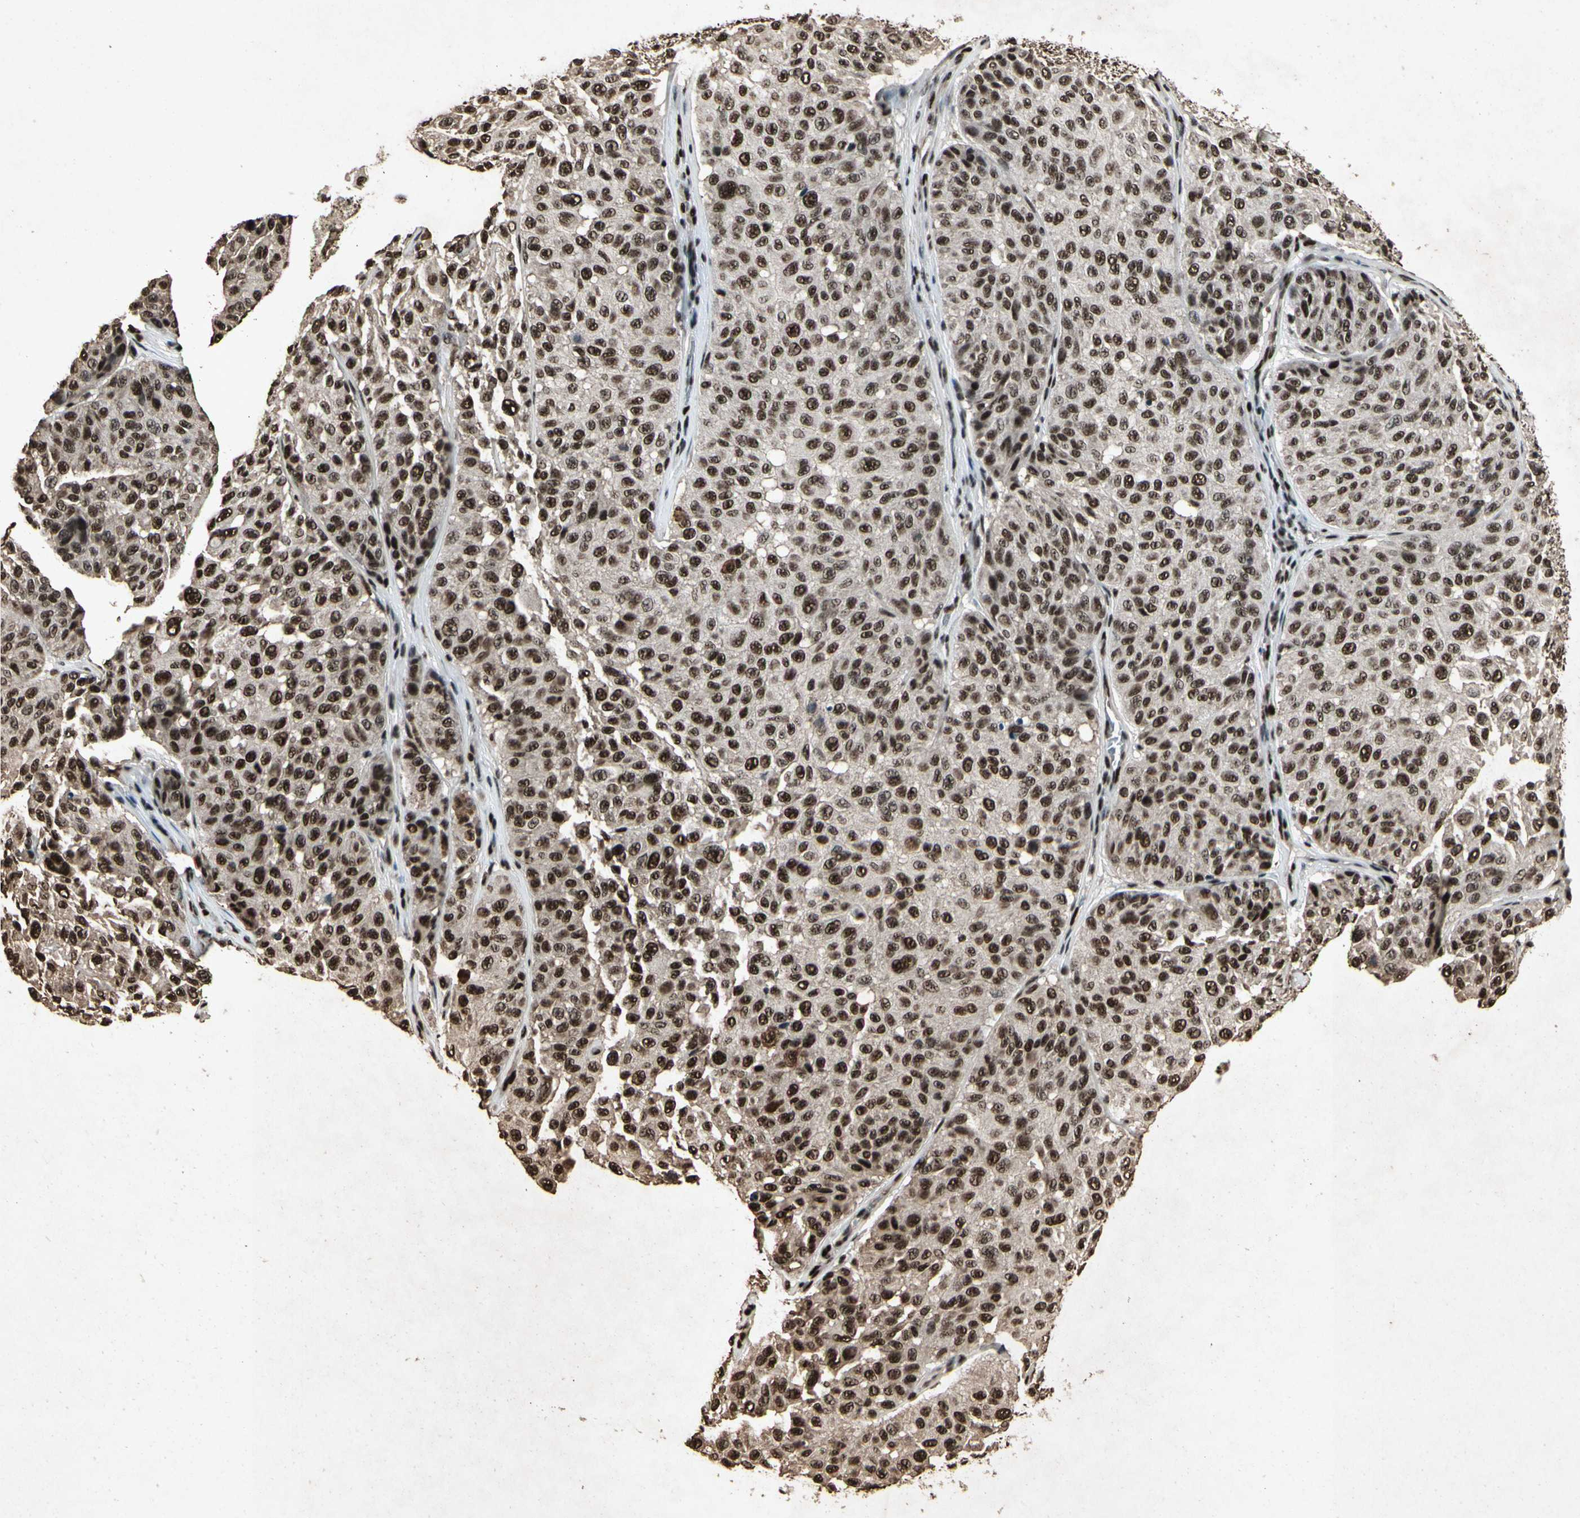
{"staining": {"intensity": "strong", "quantity": ">75%", "location": "nuclear"}, "tissue": "melanoma", "cell_type": "Tumor cells", "image_type": "cancer", "snomed": [{"axis": "morphology", "description": "Malignant melanoma, NOS"}, {"axis": "topography", "description": "Skin"}], "caption": "Melanoma stained with DAB (3,3'-diaminobenzidine) IHC shows high levels of strong nuclear staining in approximately >75% of tumor cells.", "gene": "TBX2", "patient": {"sex": "female", "age": 46}}